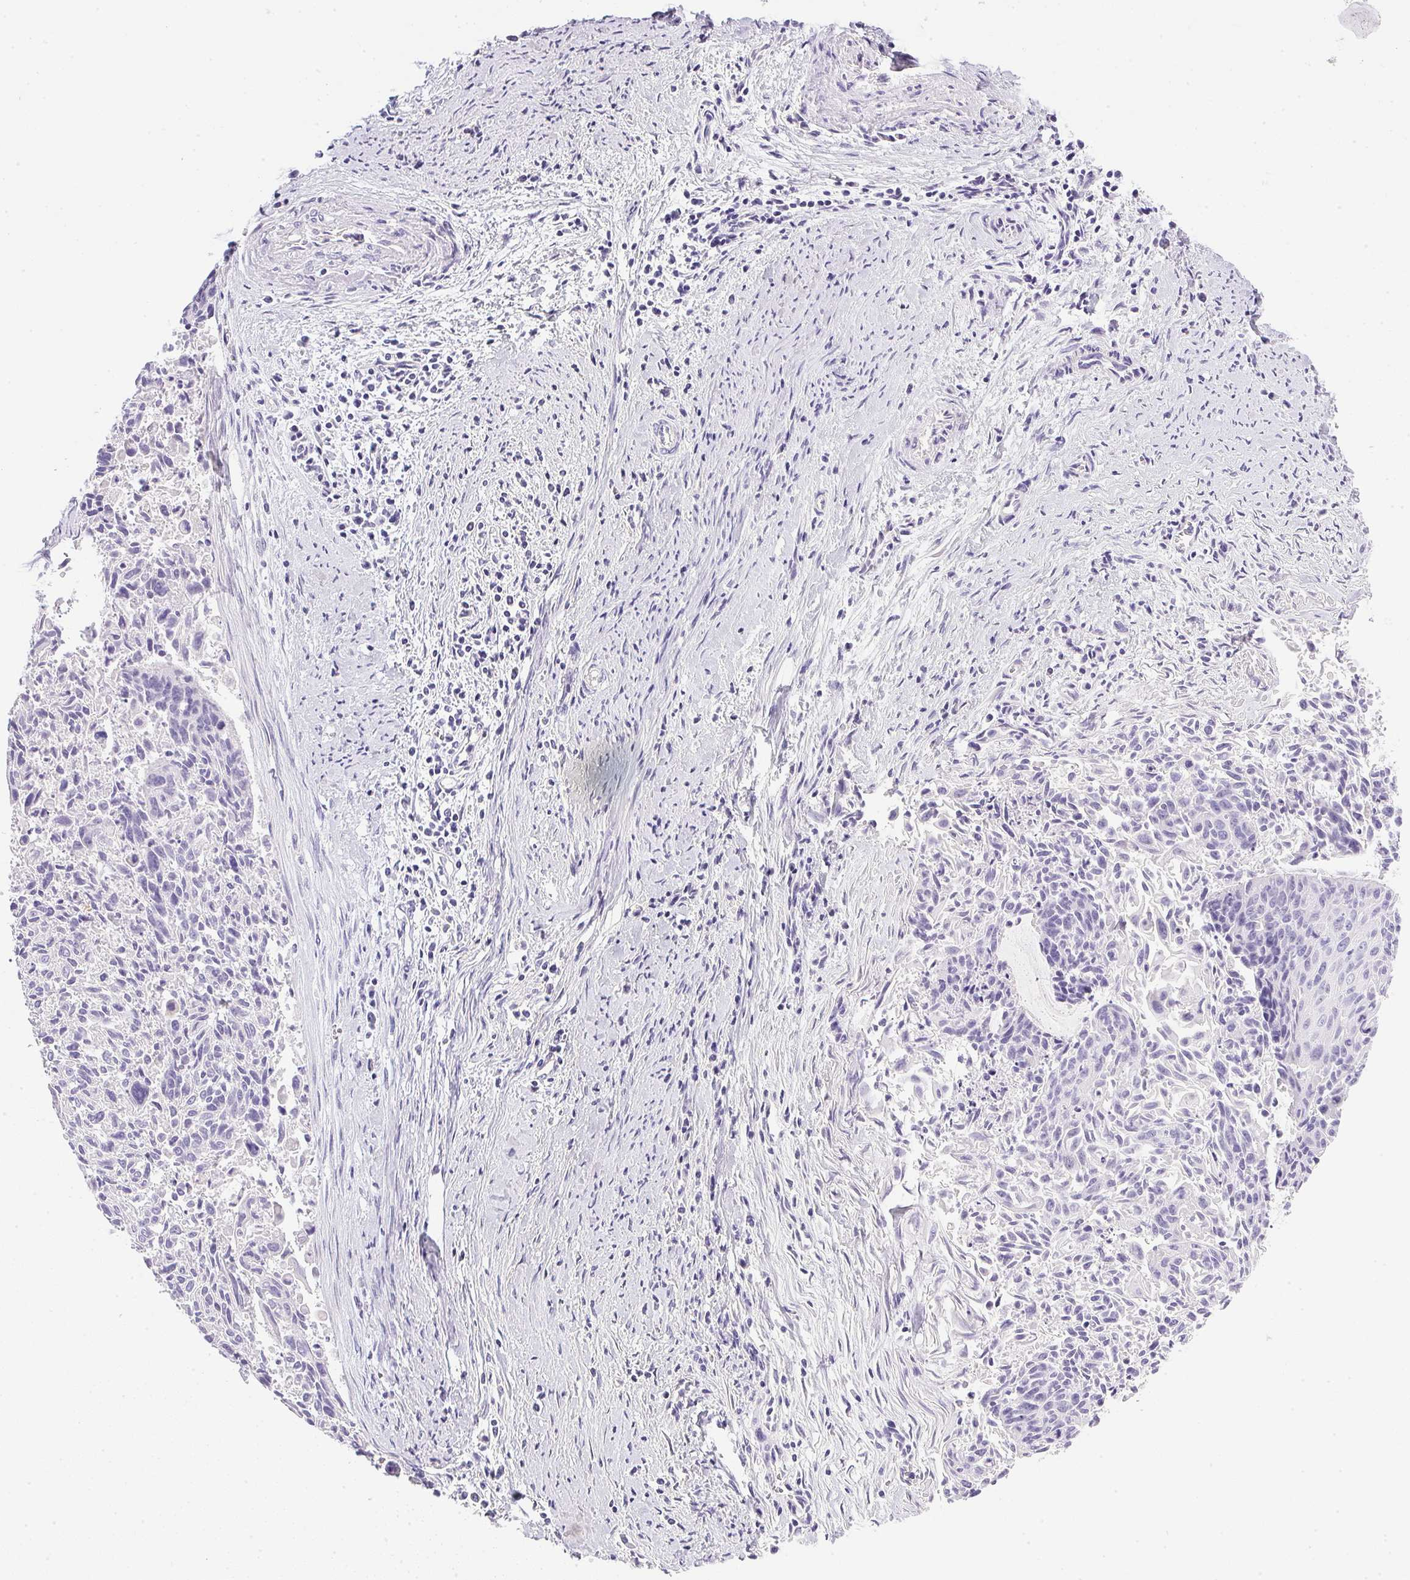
{"staining": {"intensity": "negative", "quantity": "none", "location": "none"}, "tissue": "cervical cancer", "cell_type": "Tumor cells", "image_type": "cancer", "snomed": [{"axis": "morphology", "description": "Squamous cell carcinoma, NOS"}, {"axis": "topography", "description": "Cervix"}], "caption": "IHC photomicrograph of human cervical squamous cell carcinoma stained for a protein (brown), which demonstrates no expression in tumor cells.", "gene": "ATP6V0A4", "patient": {"sex": "female", "age": 55}}